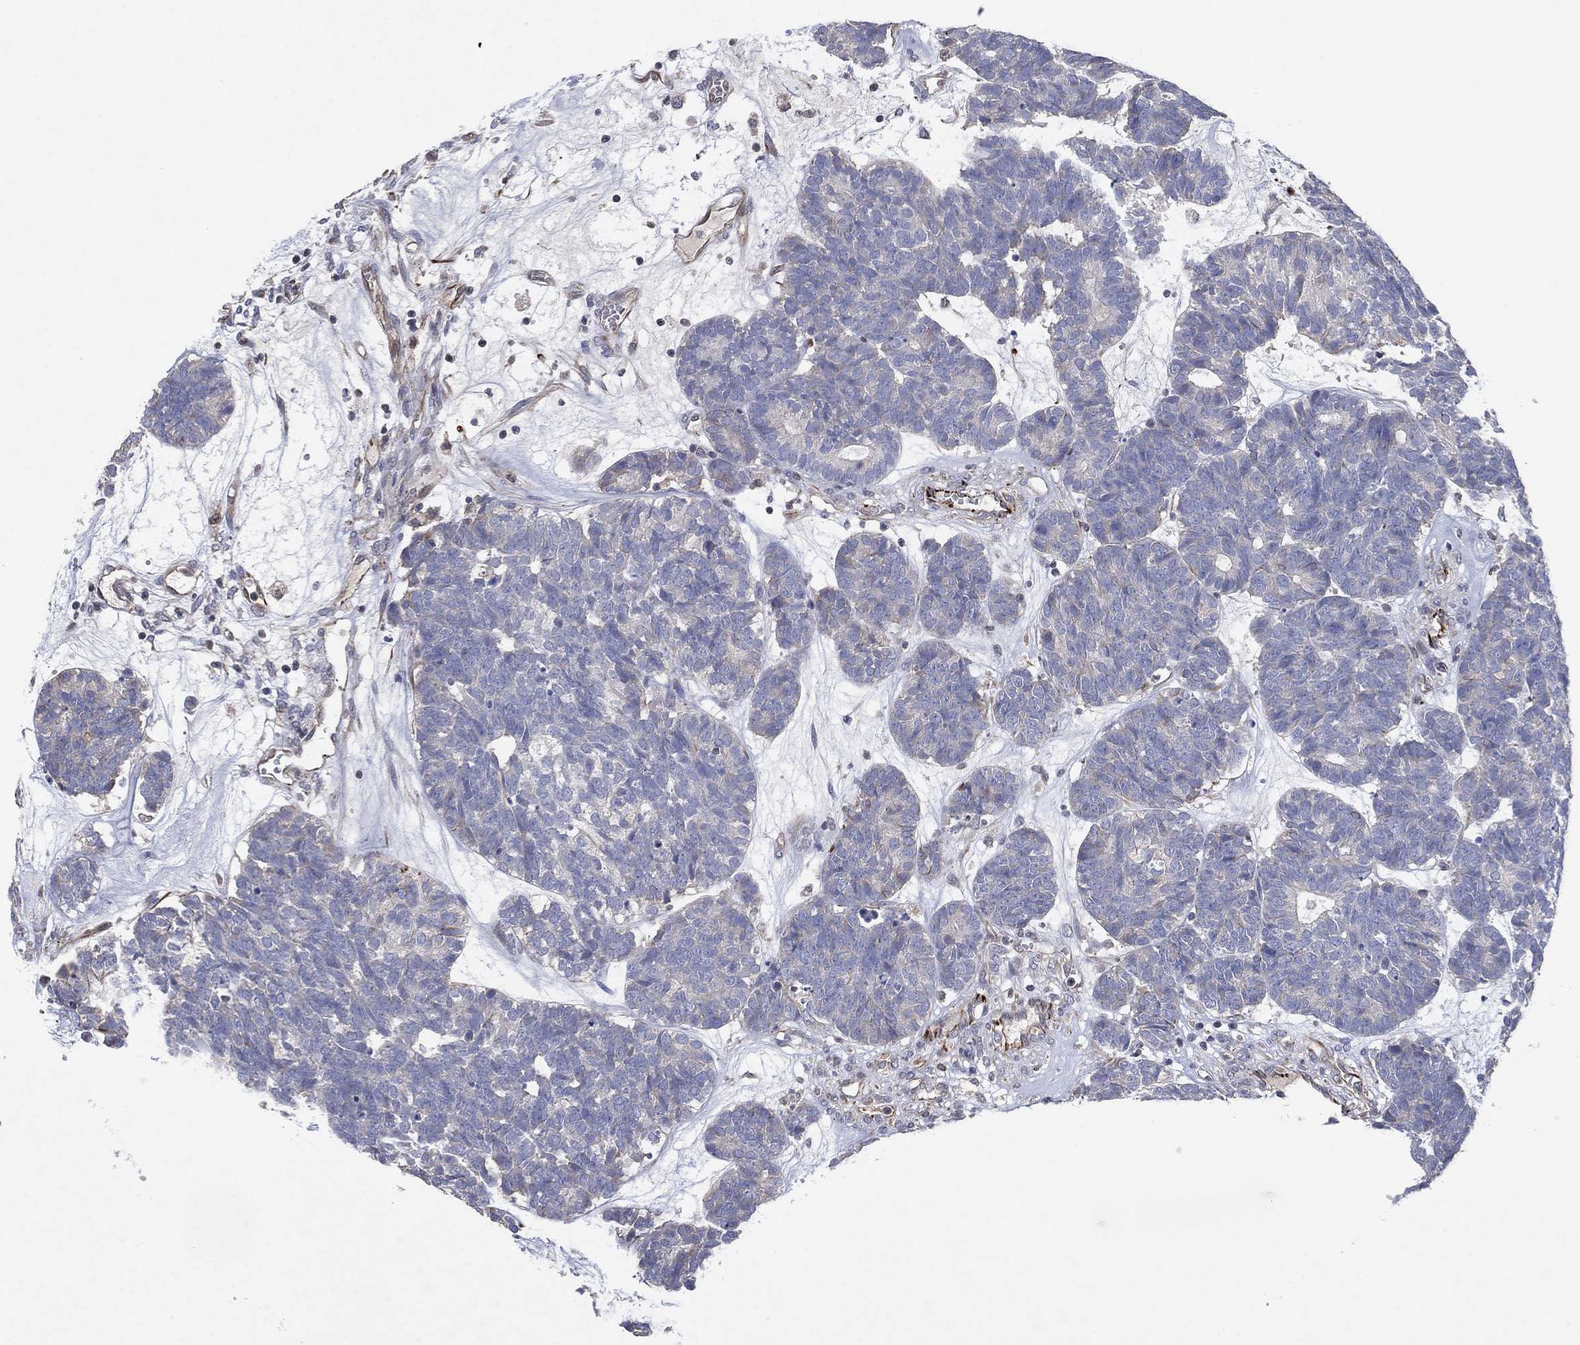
{"staining": {"intensity": "negative", "quantity": "none", "location": "none"}, "tissue": "head and neck cancer", "cell_type": "Tumor cells", "image_type": "cancer", "snomed": [{"axis": "morphology", "description": "Adenocarcinoma, NOS"}, {"axis": "topography", "description": "Head-Neck"}], "caption": "Immunohistochemistry micrograph of head and neck adenocarcinoma stained for a protein (brown), which demonstrates no positivity in tumor cells.", "gene": "FLI1", "patient": {"sex": "female", "age": 81}}